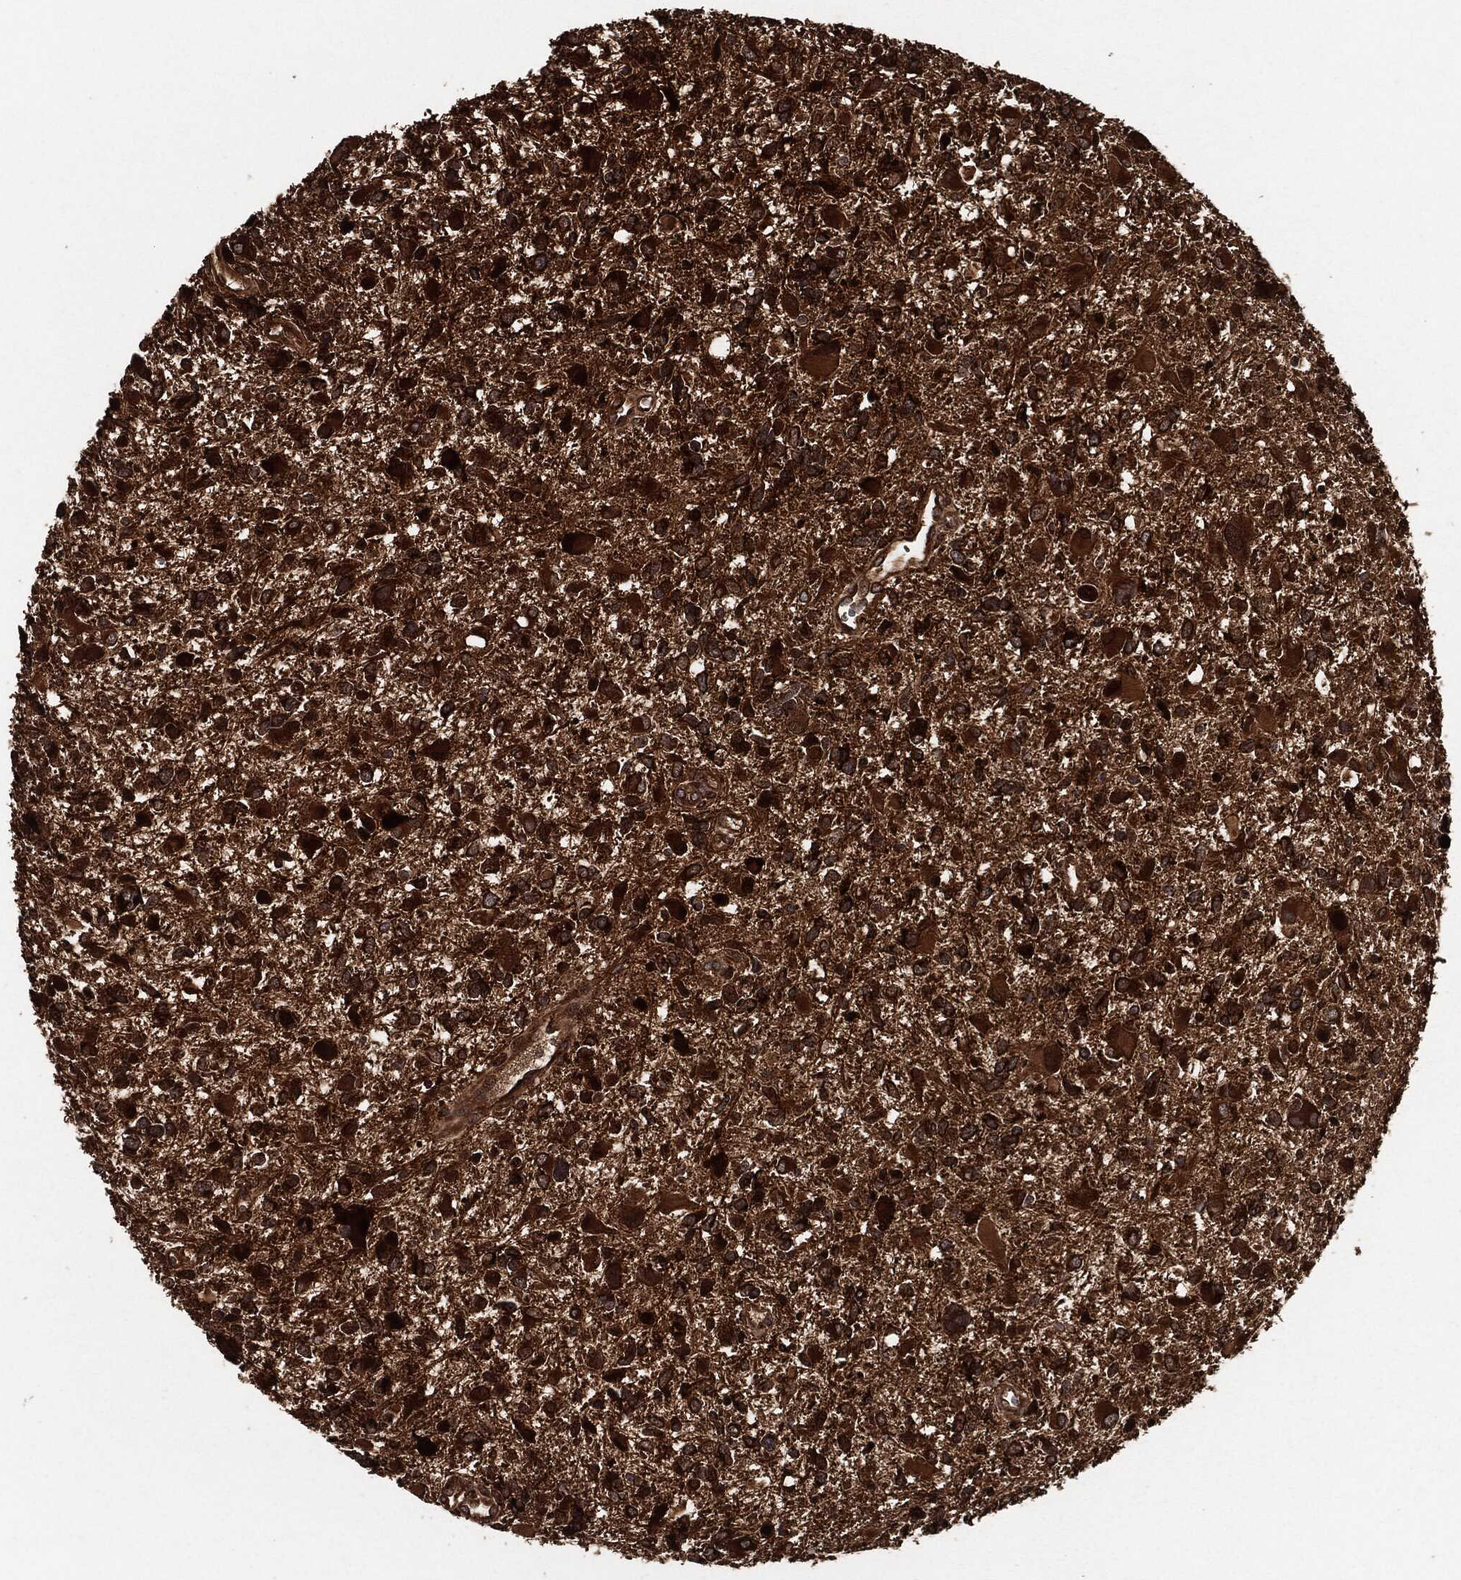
{"staining": {"intensity": "strong", "quantity": ">75%", "location": "cytoplasmic/membranous,nuclear"}, "tissue": "glioma", "cell_type": "Tumor cells", "image_type": "cancer", "snomed": [{"axis": "morphology", "description": "Glioma, malignant, Low grade"}, {"axis": "topography", "description": "Brain"}], "caption": "Strong cytoplasmic/membranous and nuclear staining for a protein is seen in about >75% of tumor cells of glioma using immunohistochemistry.", "gene": "BCAR1", "patient": {"sex": "female", "age": 32}}